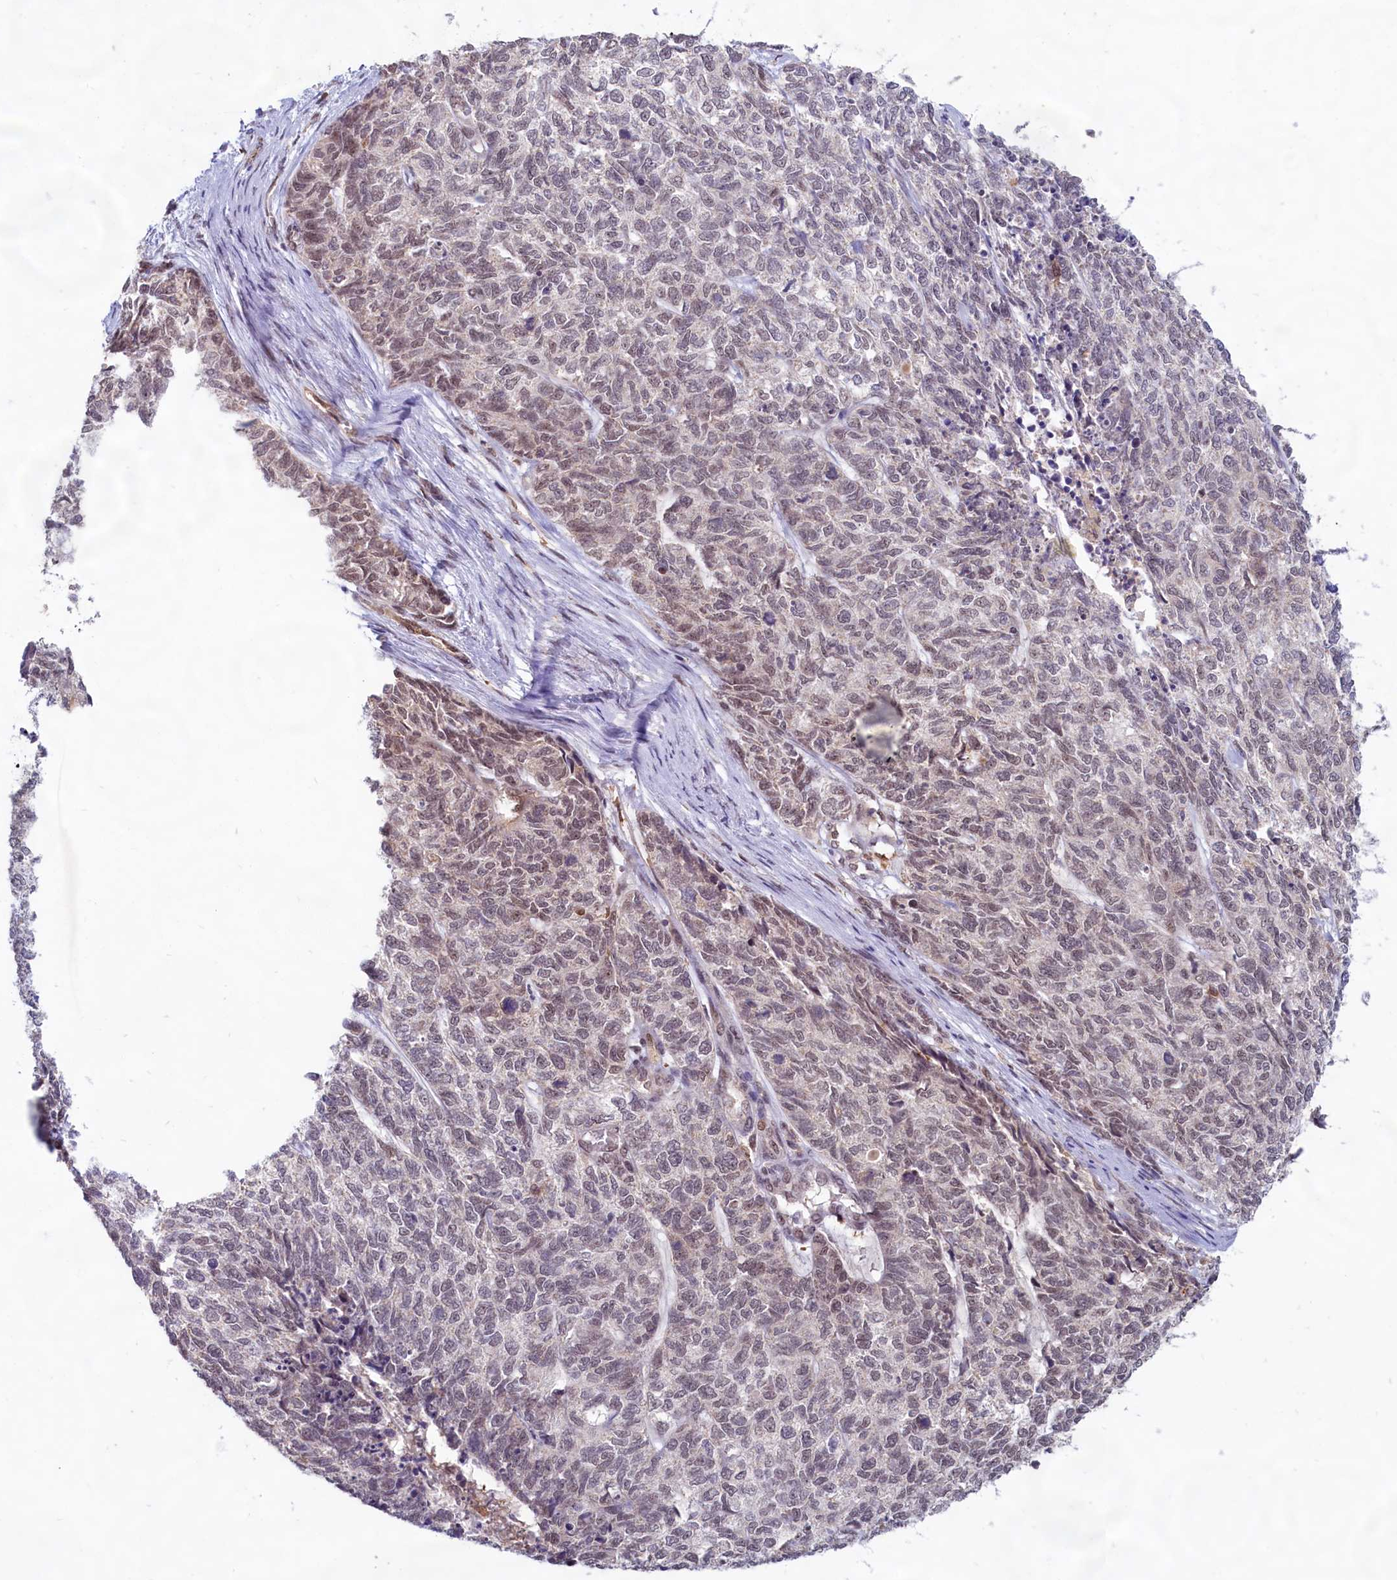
{"staining": {"intensity": "moderate", "quantity": "25%-75%", "location": "nuclear"}, "tissue": "cervical cancer", "cell_type": "Tumor cells", "image_type": "cancer", "snomed": [{"axis": "morphology", "description": "Squamous cell carcinoma, NOS"}, {"axis": "topography", "description": "Cervix"}], "caption": "Immunohistochemical staining of human cervical cancer (squamous cell carcinoma) displays moderate nuclear protein positivity in about 25%-75% of tumor cells.", "gene": "C1D", "patient": {"sex": "female", "age": 63}}